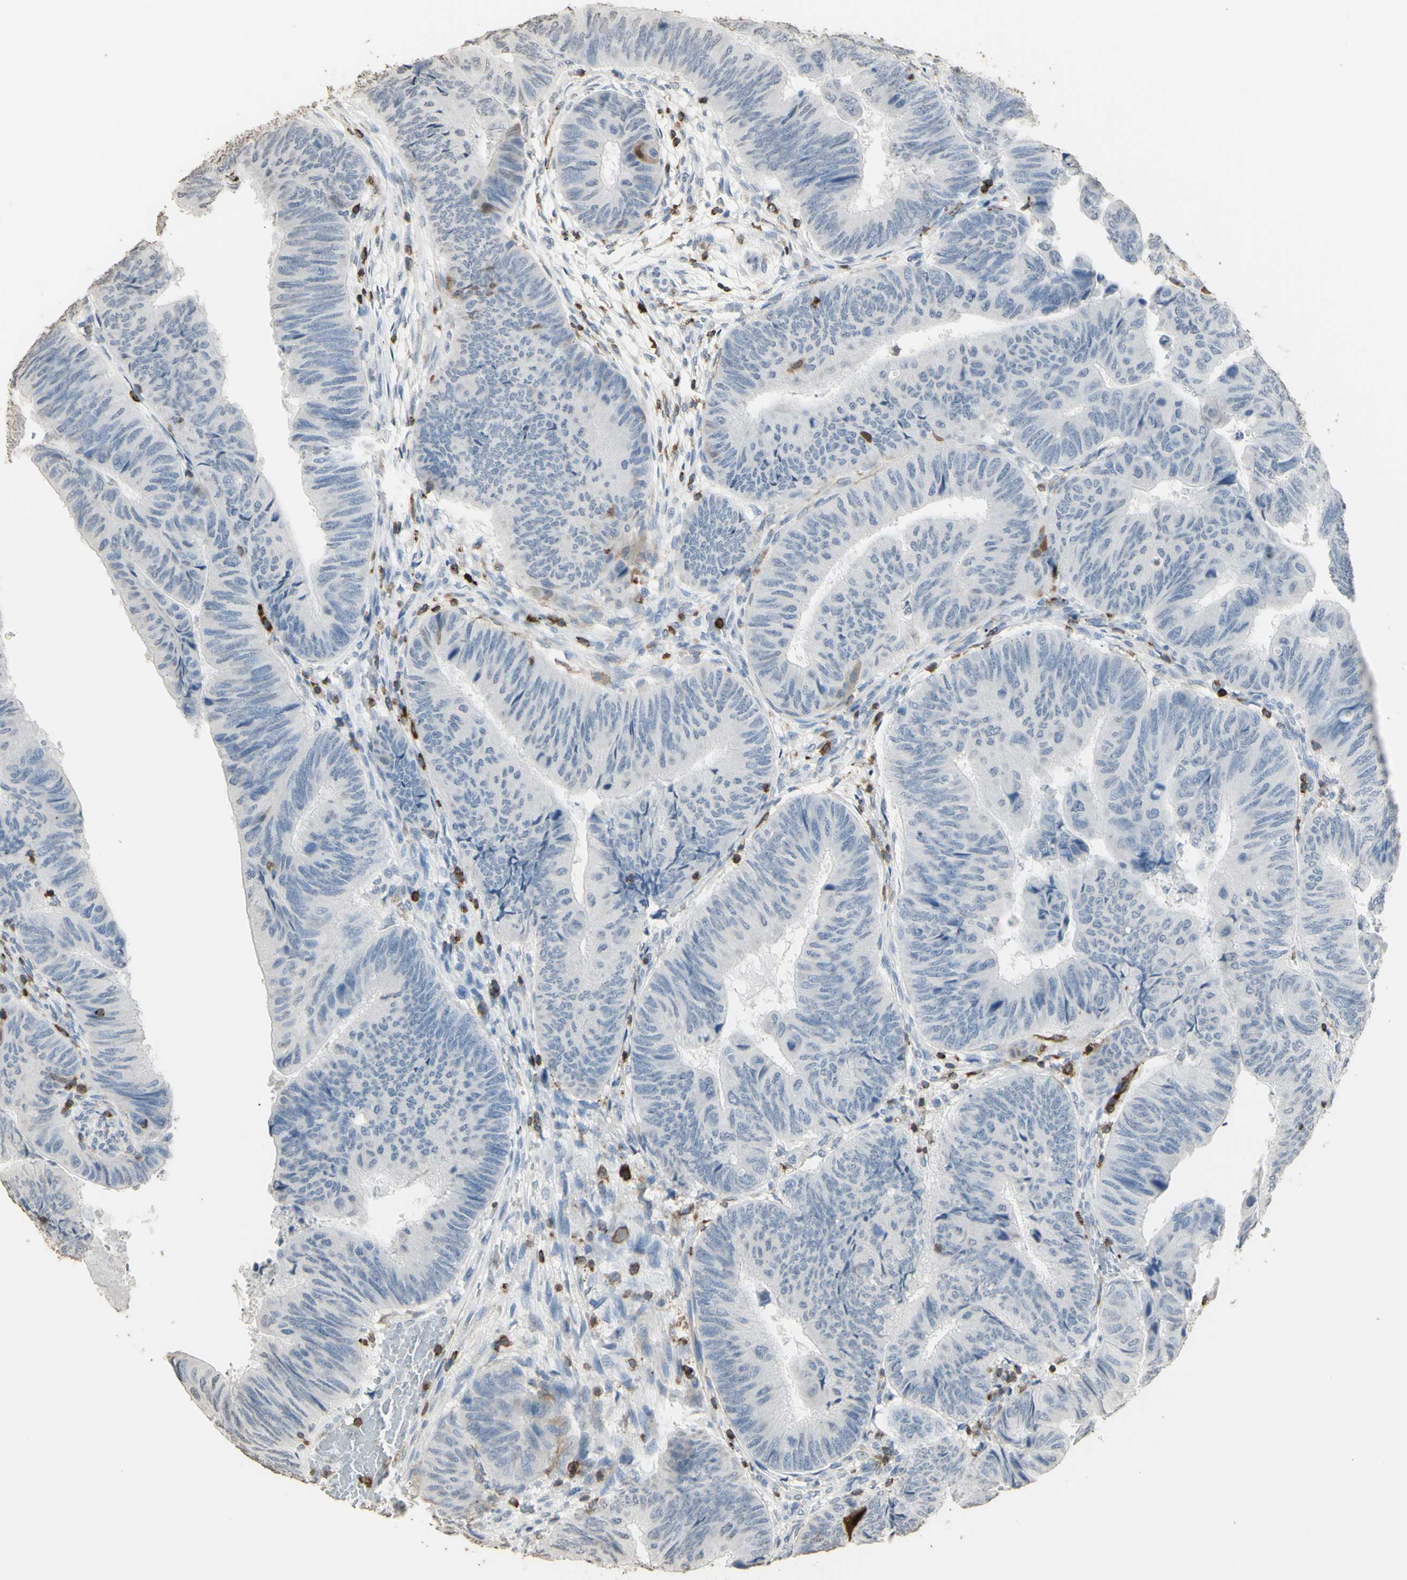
{"staining": {"intensity": "negative", "quantity": "none", "location": "none"}, "tissue": "colorectal cancer", "cell_type": "Tumor cells", "image_type": "cancer", "snomed": [{"axis": "morphology", "description": "Normal tissue, NOS"}, {"axis": "morphology", "description": "Adenocarcinoma, NOS"}, {"axis": "topography", "description": "Rectum"}, {"axis": "topography", "description": "Peripheral nerve tissue"}], "caption": "This is an immunohistochemistry photomicrograph of human colorectal adenocarcinoma. There is no staining in tumor cells.", "gene": "PSTPIP1", "patient": {"sex": "male", "age": 92}}